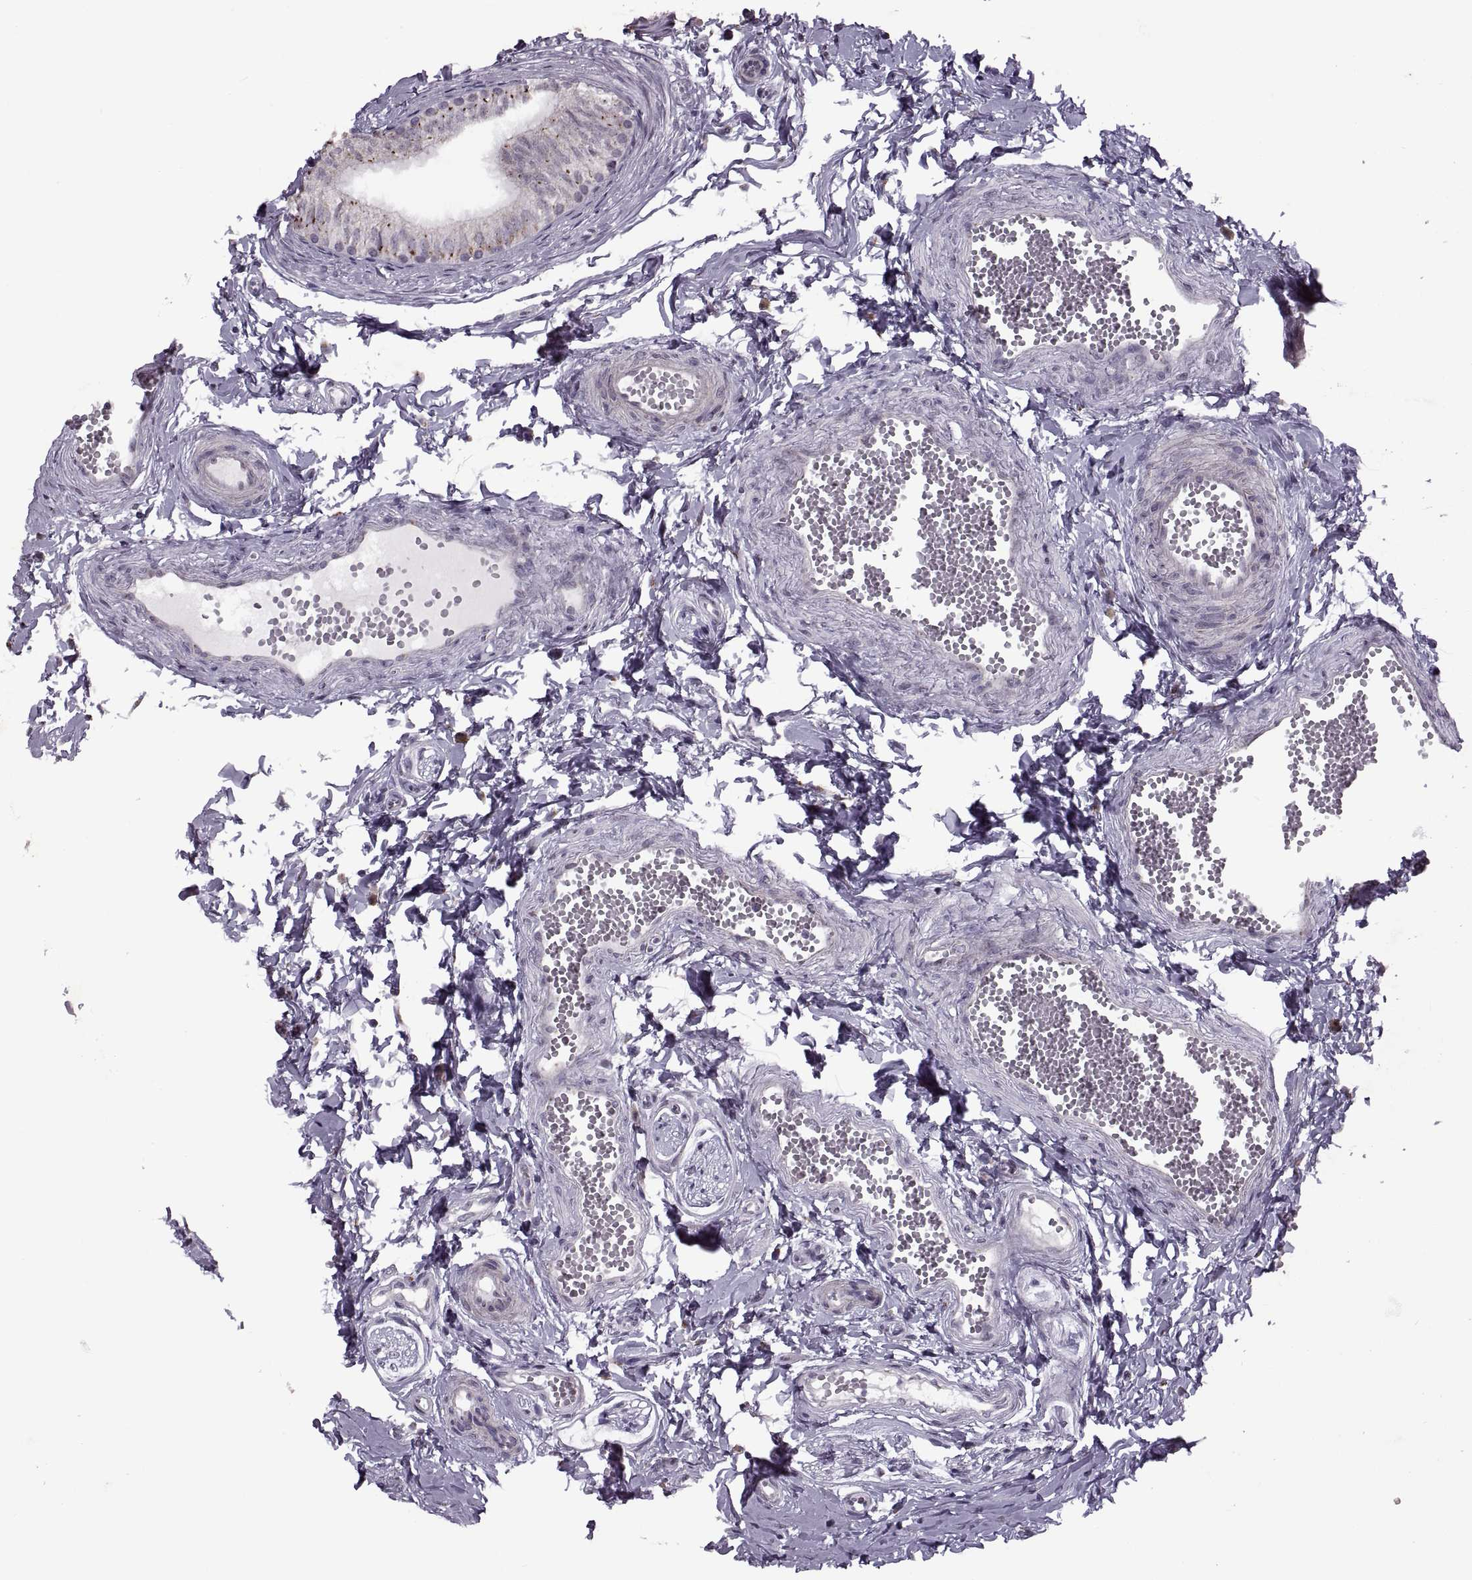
{"staining": {"intensity": "moderate", "quantity": "25%-75%", "location": "cytoplasmic/membranous"}, "tissue": "epididymis", "cell_type": "Glandular cells", "image_type": "normal", "snomed": [{"axis": "morphology", "description": "Normal tissue, NOS"}, {"axis": "topography", "description": "Epididymis"}], "caption": "High-magnification brightfield microscopy of unremarkable epididymis stained with DAB (brown) and counterstained with hematoxylin (blue). glandular cells exhibit moderate cytoplasmic/membranous positivity is seen in approximately25%-75% of cells.", "gene": "PRSS37", "patient": {"sex": "male", "age": 22}}